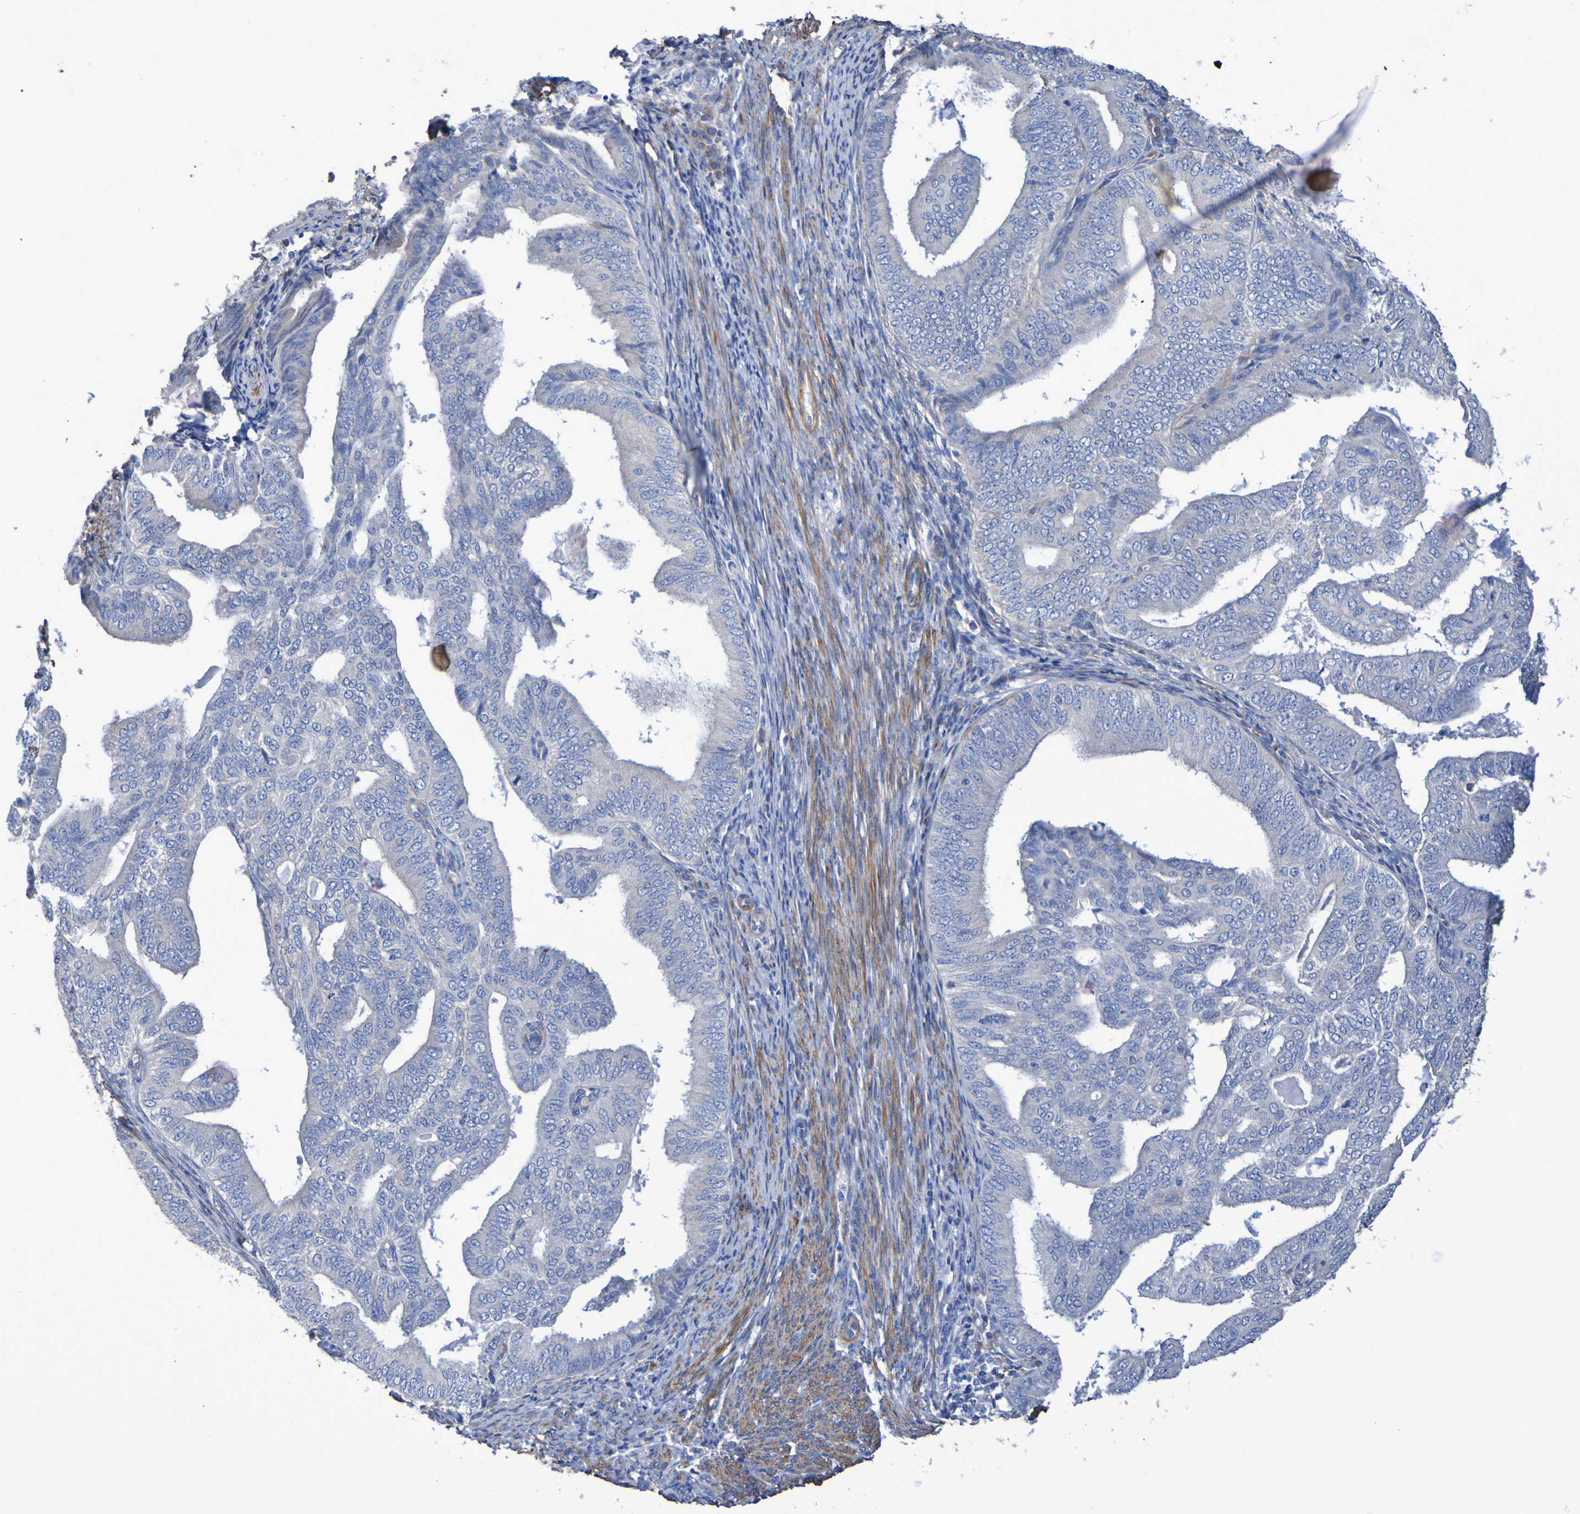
{"staining": {"intensity": "negative", "quantity": "none", "location": "none"}, "tissue": "endometrial cancer", "cell_type": "Tumor cells", "image_type": "cancer", "snomed": [{"axis": "morphology", "description": "Adenocarcinoma, NOS"}, {"axis": "topography", "description": "Endometrium"}], "caption": "The immunohistochemistry (IHC) image has no significant staining in tumor cells of endometrial cancer (adenocarcinoma) tissue. The staining was performed using DAB (3,3'-diaminobenzidine) to visualize the protein expression in brown, while the nuclei were stained in blue with hematoxylin (Magnification: 20x).", "gene": "SRPRB", "patient": {"sex": "female", "age": 58}}